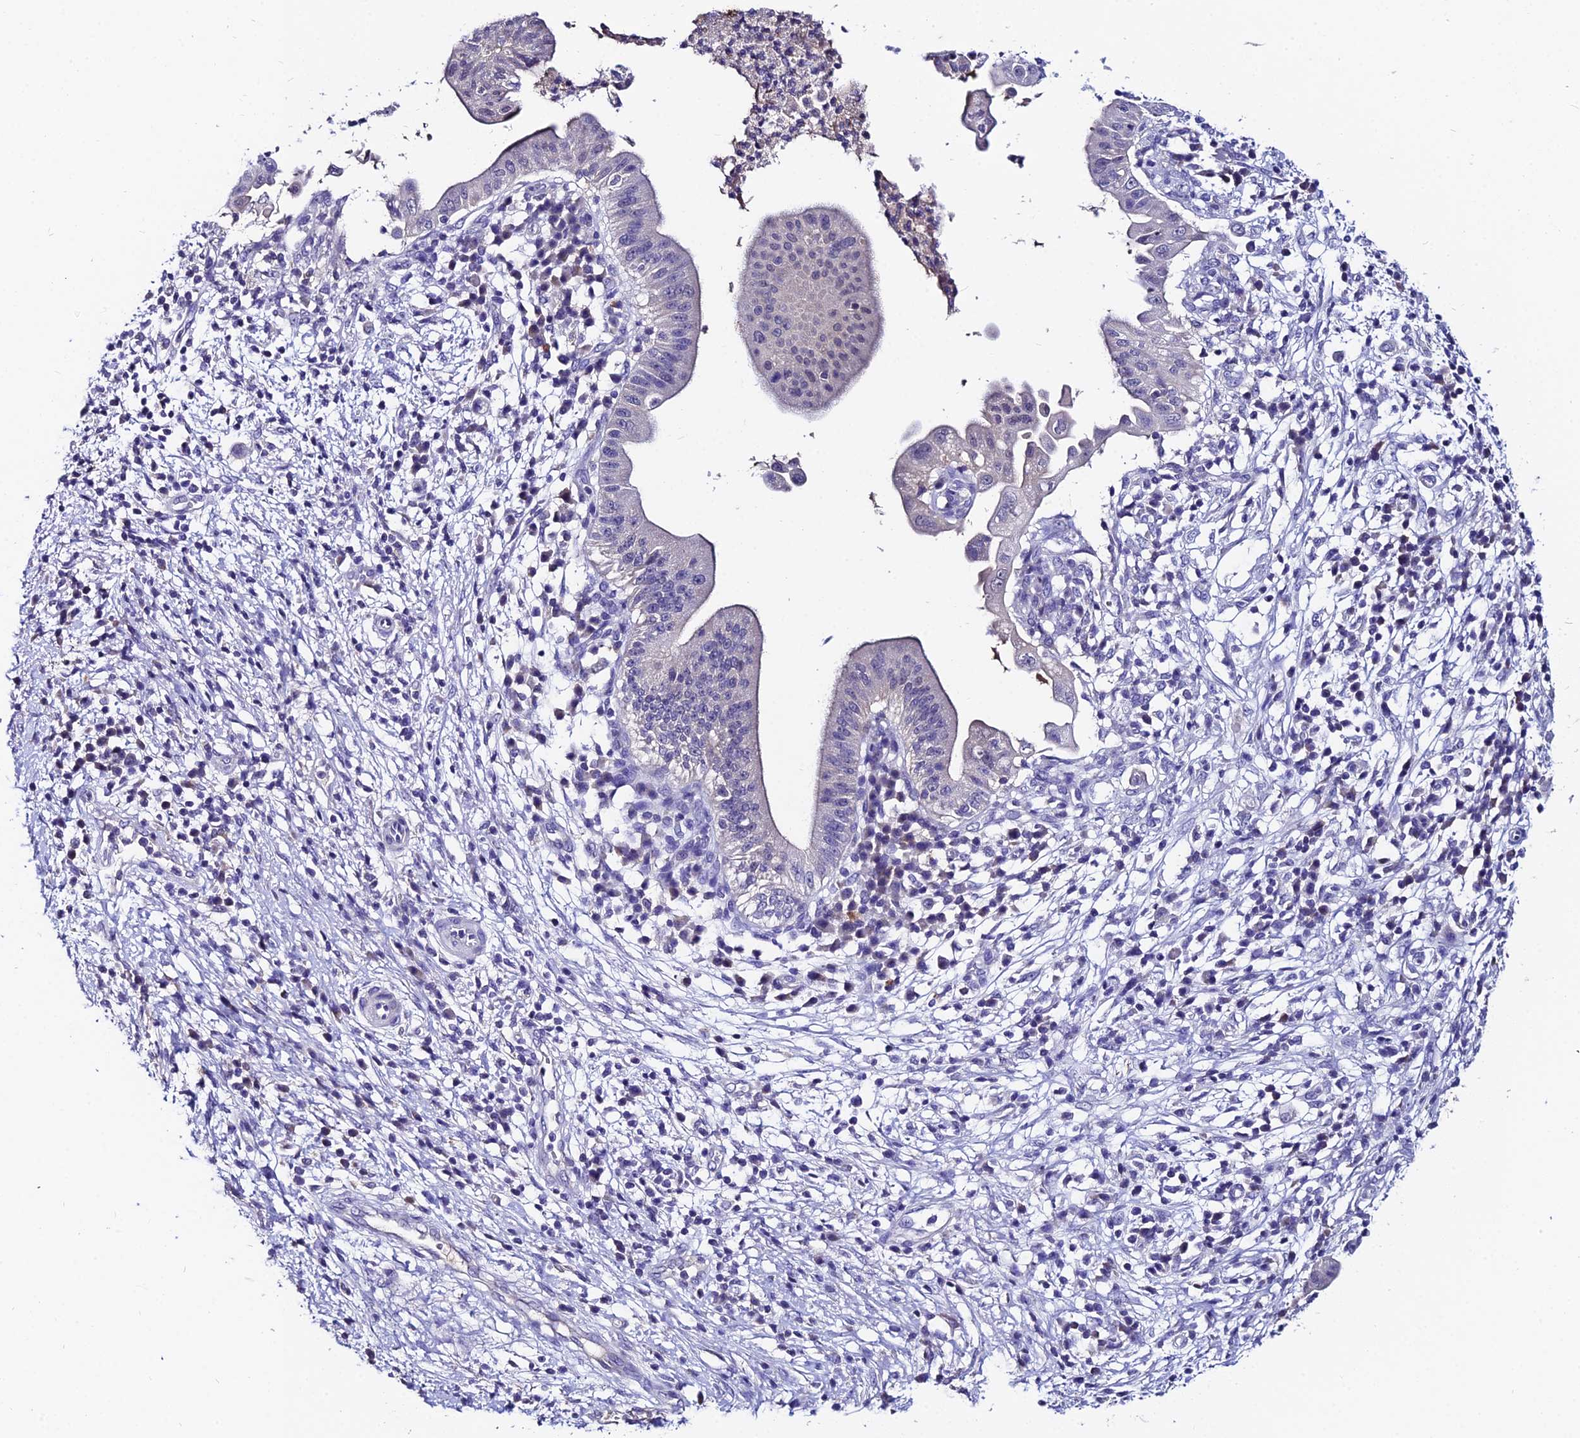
{"staining": {"intensity": "negative", "quantity": "none", "location": "none"}, "tissue": "pancreatic cancer", "cell_type": "Tumor cells", "image_type": "cancer", "snomed": [{"axis": "morphology", "description": "Adenocarcinoma, NOS"}, {"axis": "topography", "description": "Pancreas"}], "caption": "Immunohistochemistry (IHC) image of human pancreatic cancer stained for a protein (brown), which reveals no positivity in tumor cells. (Stains: DAB immunohistochemistry (IHC) with hematoxylin counter stain, Microscopy: brightfield microscopy at high magnification).", "gene": "LGALS7", "patient": {"sex": "male", "age": 68}}